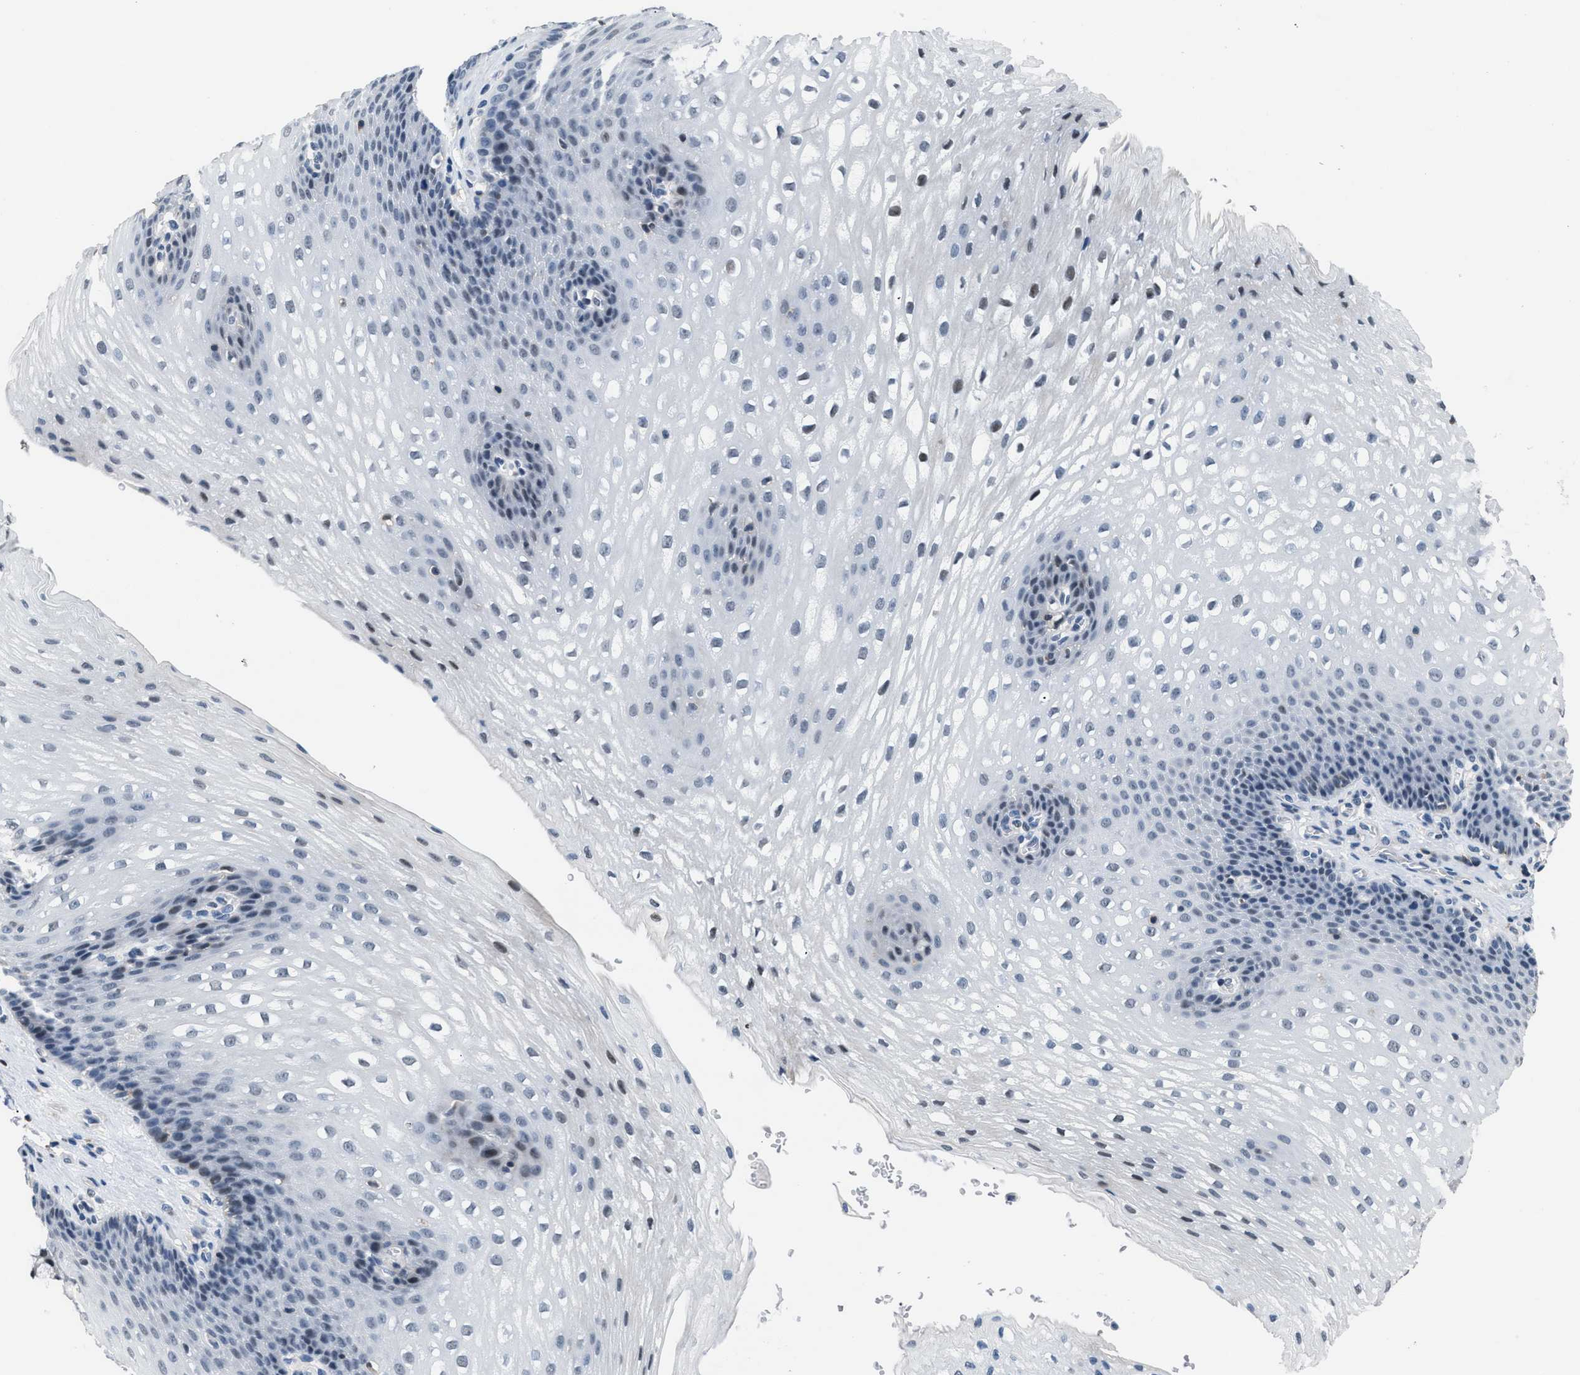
{"staining": {"intensity": "weak", "quantity": "<25%", "location": "cytoplasmic/membranous,nuclear"}, "tissue": "esophagus", "cell_type": "Squamous epithelial cells", "image_type": "normal", "snomed": [{"axis": "morphology", "description": "Normal tissue, NOS"}, {"axis": "topography", "description": "Esophagus"}], "caption": "An image of human esophagus is negative for staining in squamous epithelial cells. The staining is performed using DAB (3,3'-diaminobenzidine) brown chromogen with nuclei counter-stained in using hematoxylin.", "gene": "KCNC3", "patient": {"sex": "male", "age": 48}}